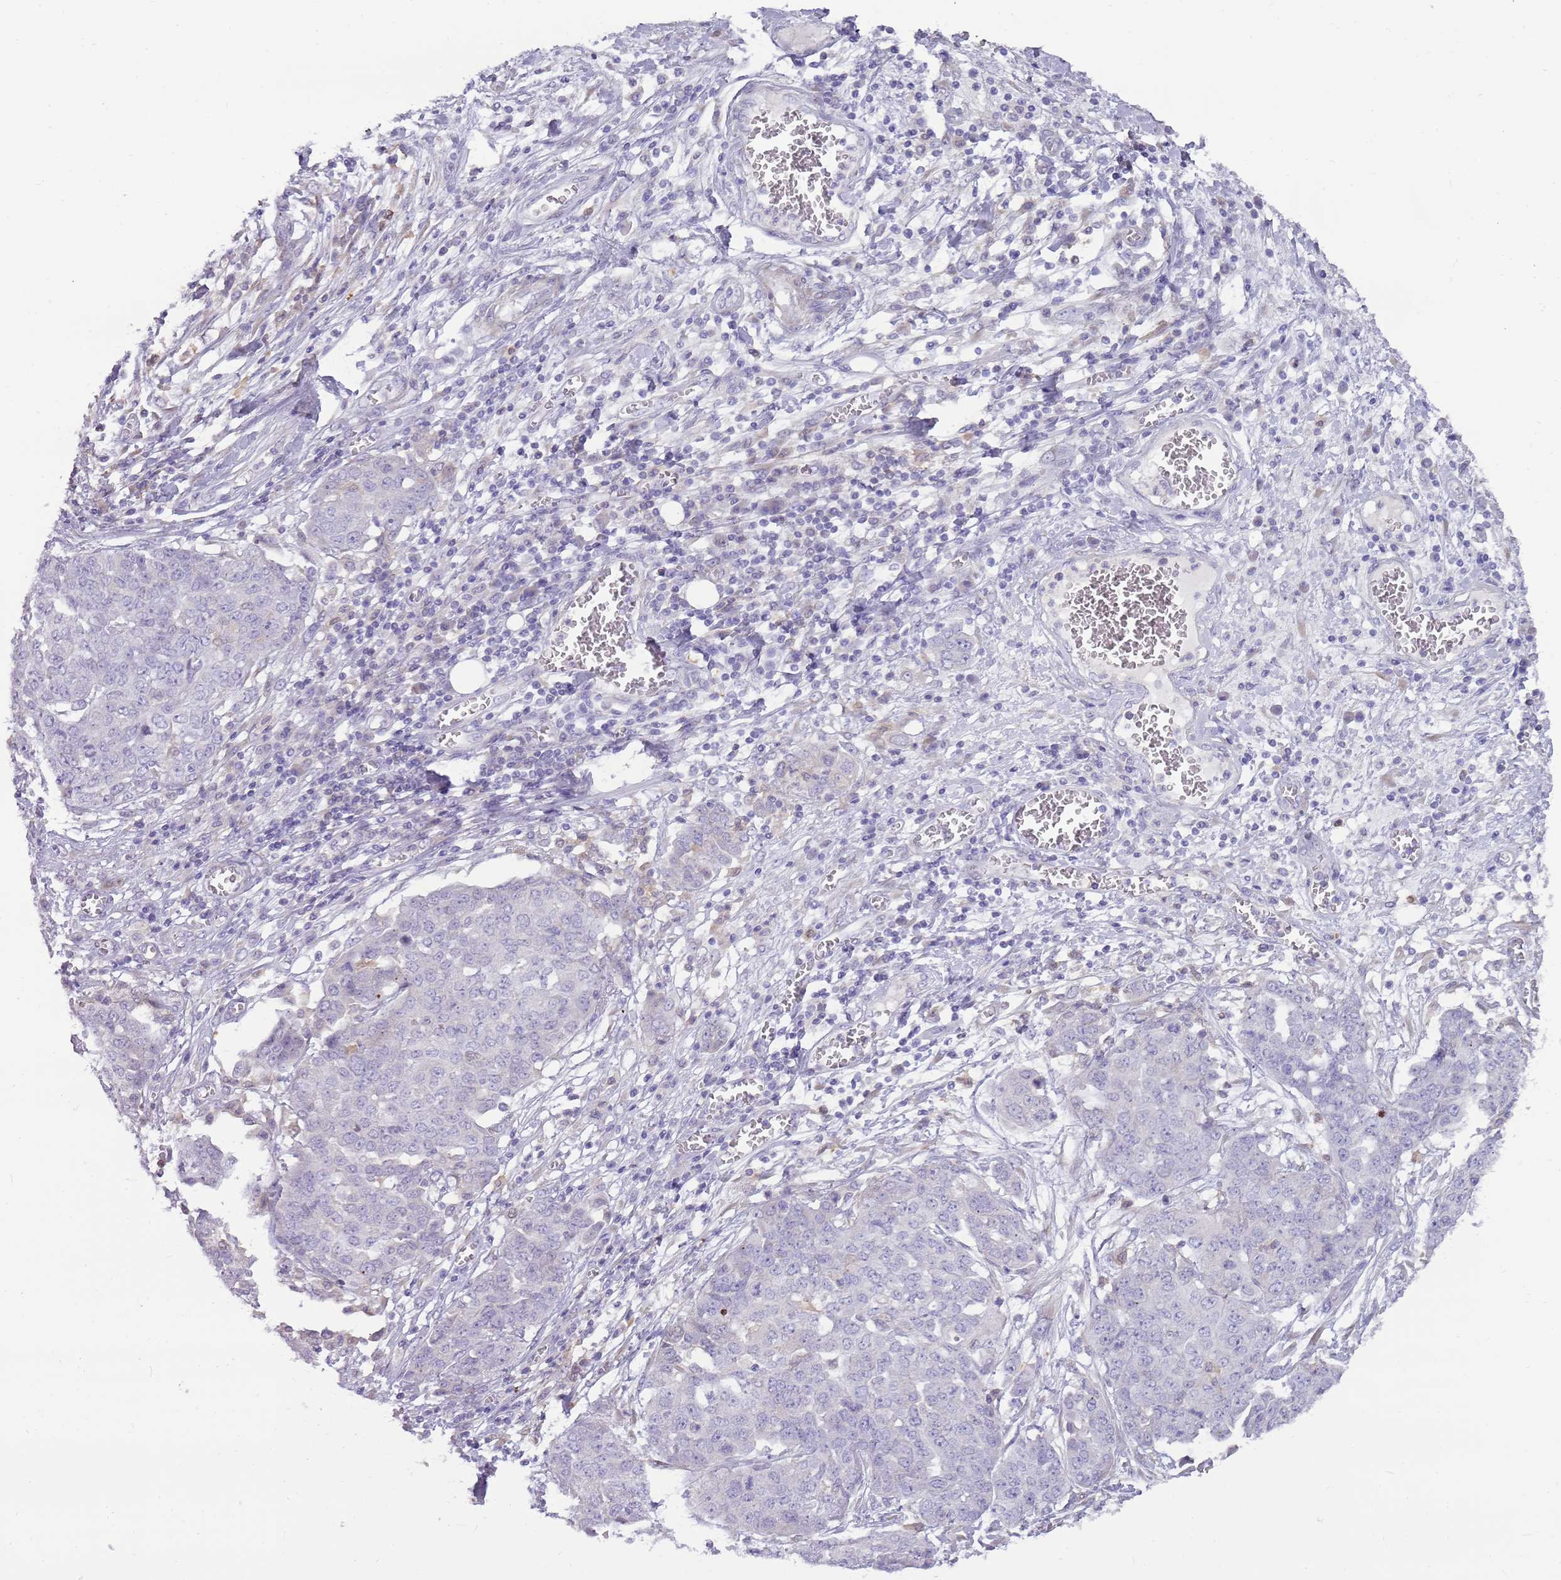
{"staining": {"intensity": "negative", "quantity": "none", "location": "none"}, "tissue": "ovarian cancer", "cell_type": "Tumor cells", "image_type": "cancer", "snomed": [{"axis": "morphology", "description": "Cystadenocarcinoma, serous, NOS"}, {"axis": "topography", "description": "Soft tissue"}, {"axis": "topography", "description": "Ovary"}], "caption": "Serous cystadenocarcinoma (ovarian) stained for a protein using IHC exhibits no expression tumor cells.", "gene": "DIPK1C", "patient": {"sex": "female", "age": 57}}